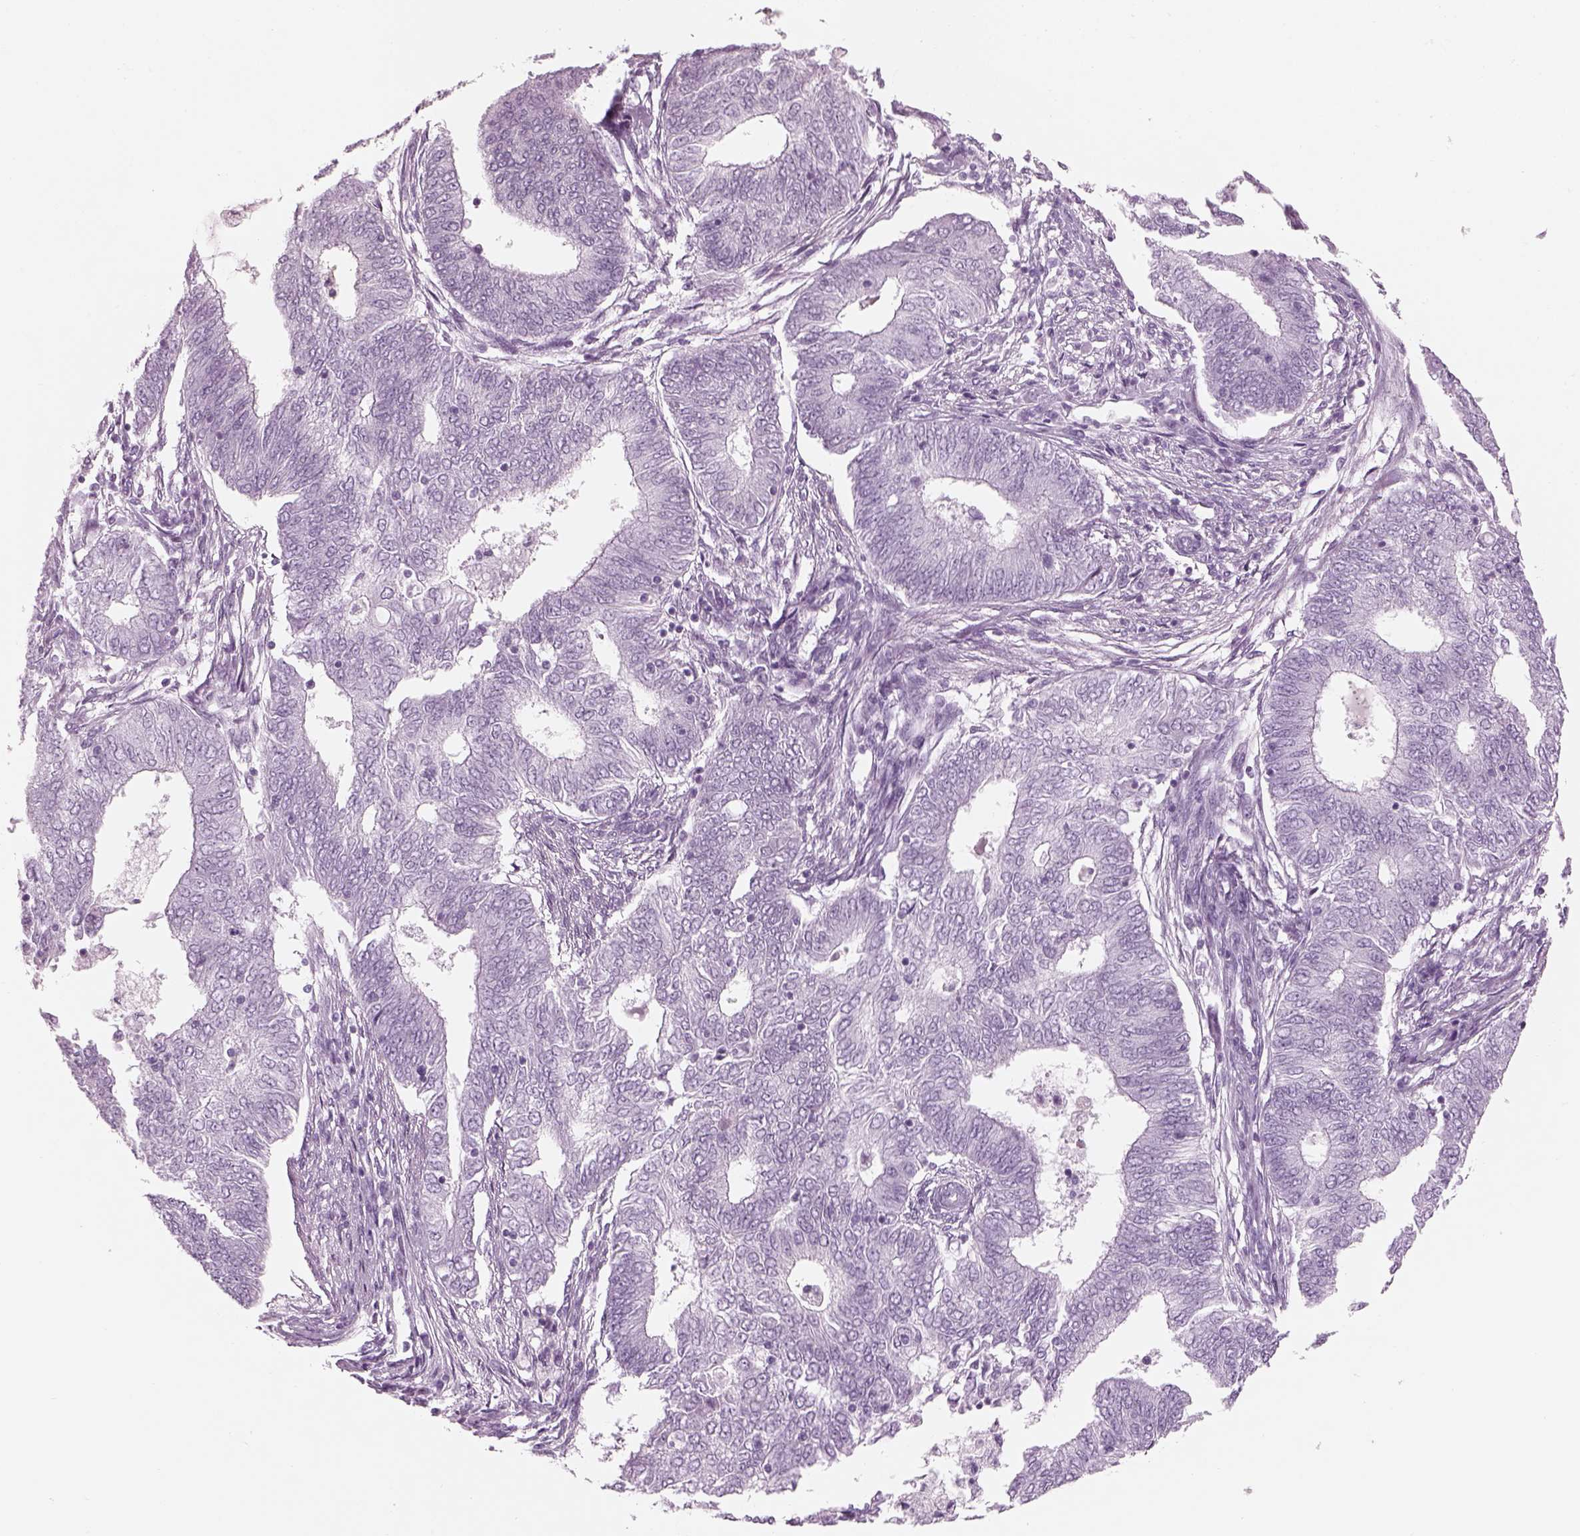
{"staining": {"intensity": "negative", "quantity": "none", "location": "none"}, "tissue": "endometrial cancer", "cell_type": "Tumor cells", "image_type": "cancer", "snomed": [{"axis": "morphology", "description": "Adenocarcinoma, NOS"}, {"axis": "topography", "description": "Endometrium"}], "caption": "Immunohistochemistry (IHC) image of neoplastic tissue: human endometrial cancer stained with DAB demonstrates no significant protein staining in tumor cells.", "gene": "SAG", "patient": {"sex": "female", "age": 62}}